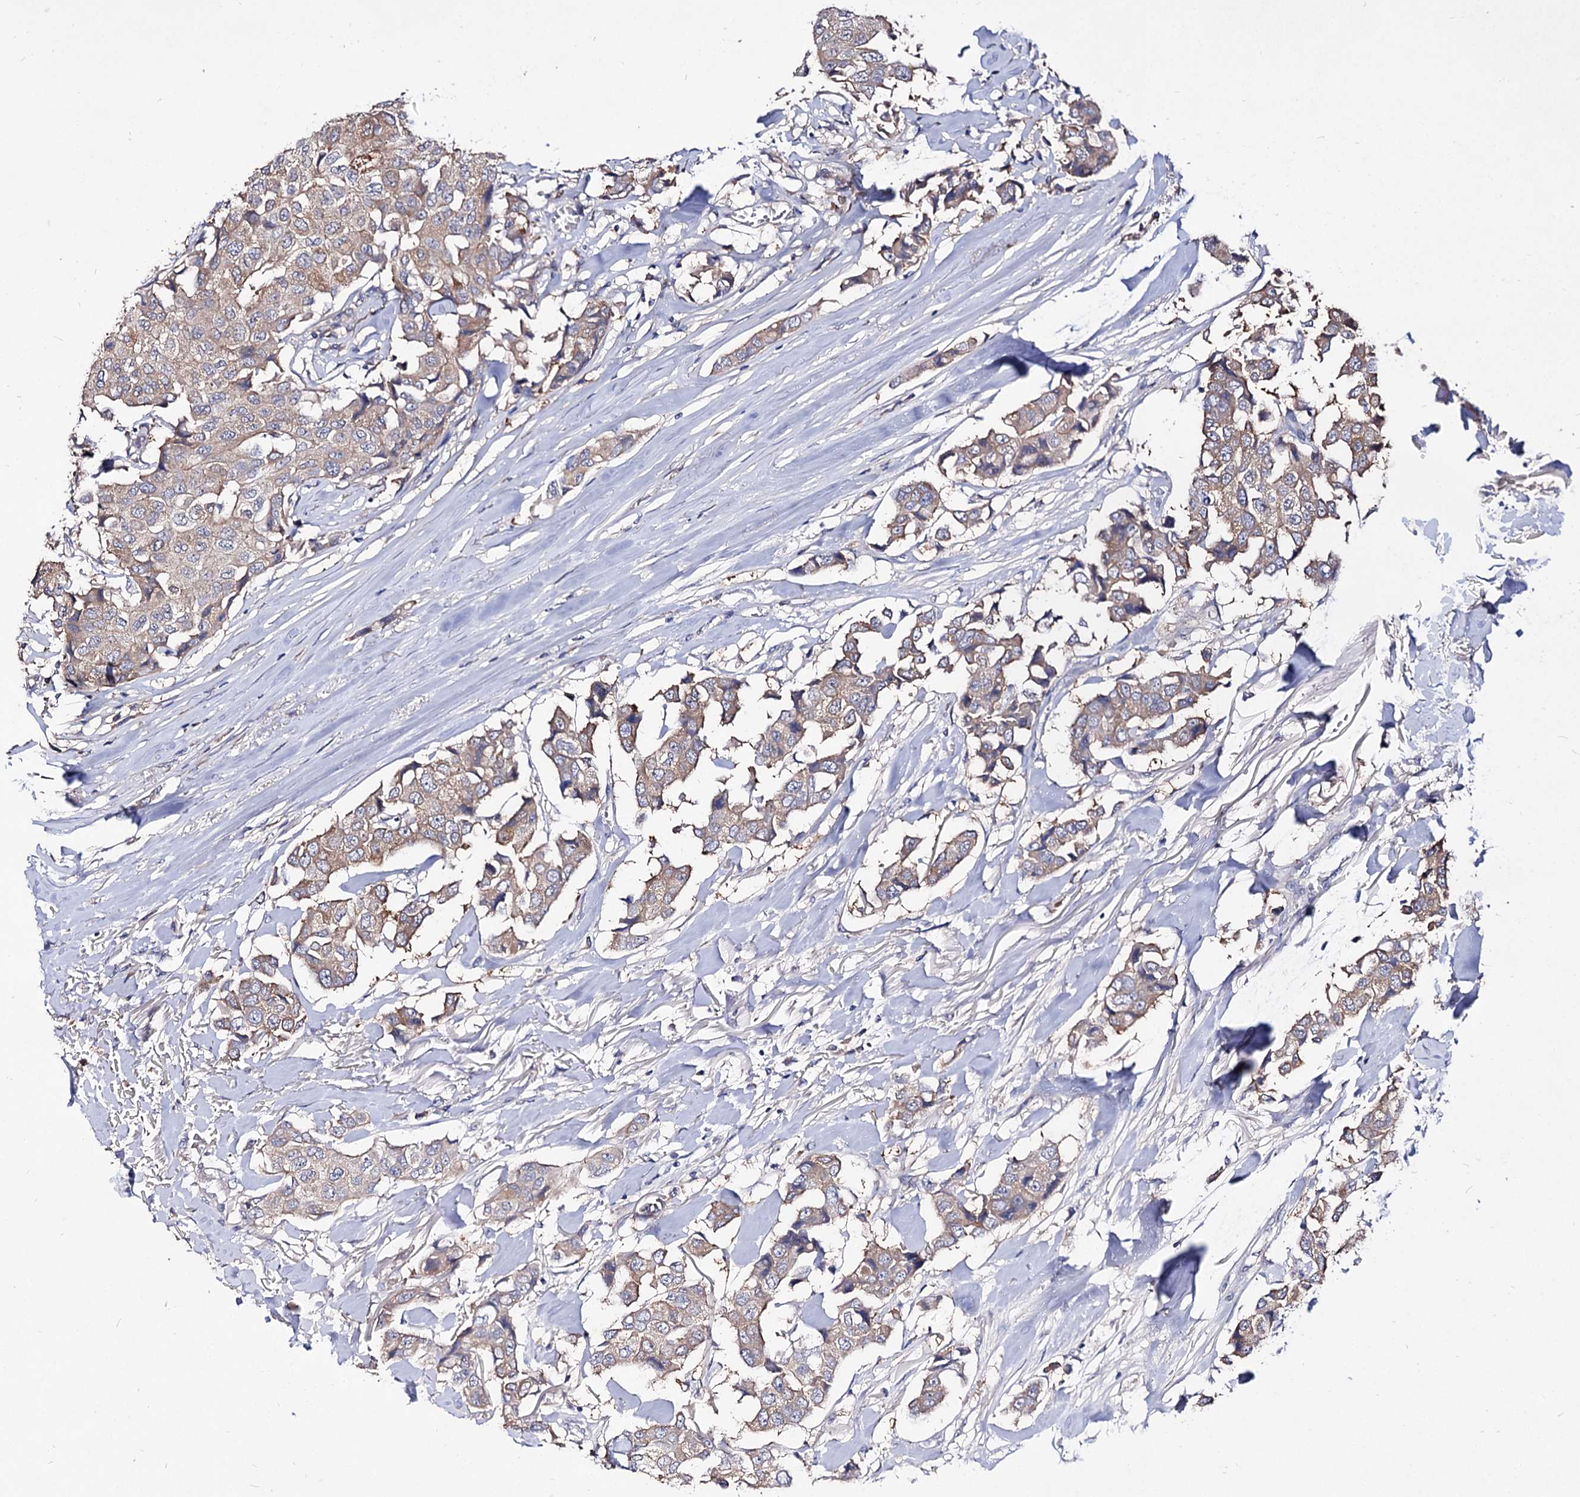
{"staining": {"intensity": "weak", "quantity": "25%-75%", "location": "cytoplasmic/membranous"}, "tissue": "breast cancer", "cell_type": "Tumor cells", "image_type": "cancer", "snomed": [{"axis": "morphology", "description": "Duct carcinoma"}, {"axis": "topography", "description": "Breast"}], "caption": "High-magnification brightfield microscopy of breast cancer (intraductal carcinoma) stained with DAB (brown) and counterstained with hematoxylin (blue). tumor cells exhibit weak cytoplasmic/membranous positivity is seen in about25%-75% of cells.", "gene": "ARFIP2", "patient": {"sex": "female", "age": 80}}